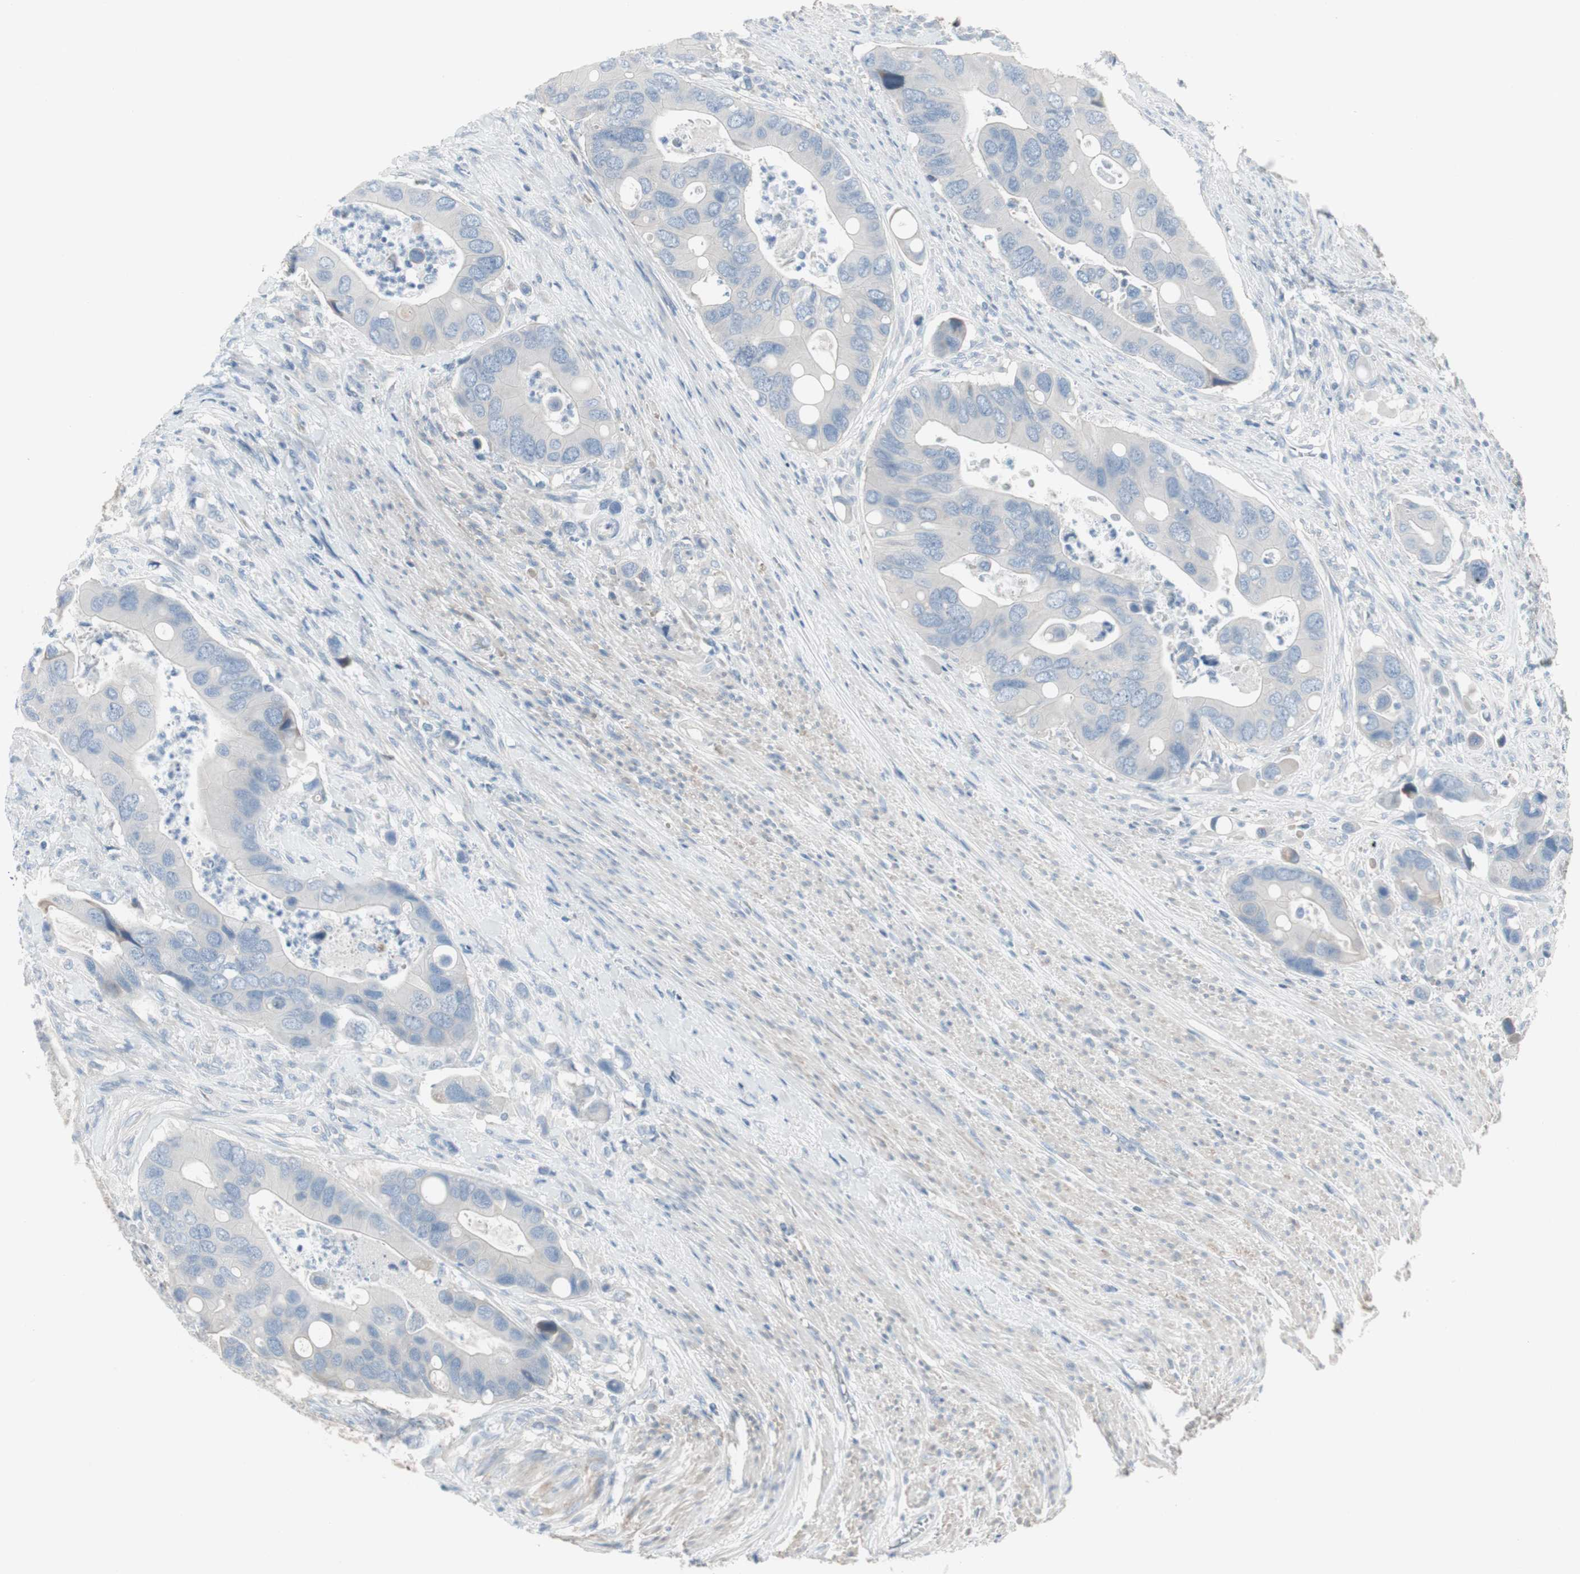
{"staining": {"intensity": "negative", "quantity": "none", "location": "none"}, "tissue": "colorectal cancer", "cell_type": "Tumor cells", "image_type": "cancer", "snomed": [{"axis": "morphology", "description": "Adenocarcinoma, NOS"}, {"axis": "topography", "description": "Rectum"}], "caption": "Adenocarcinoma (colorectal) was stained to show a protein in brown. There is no significant expression in tumor cells.", "gene": "PIGR", "patient": {"sex": "female", "age": 57}}